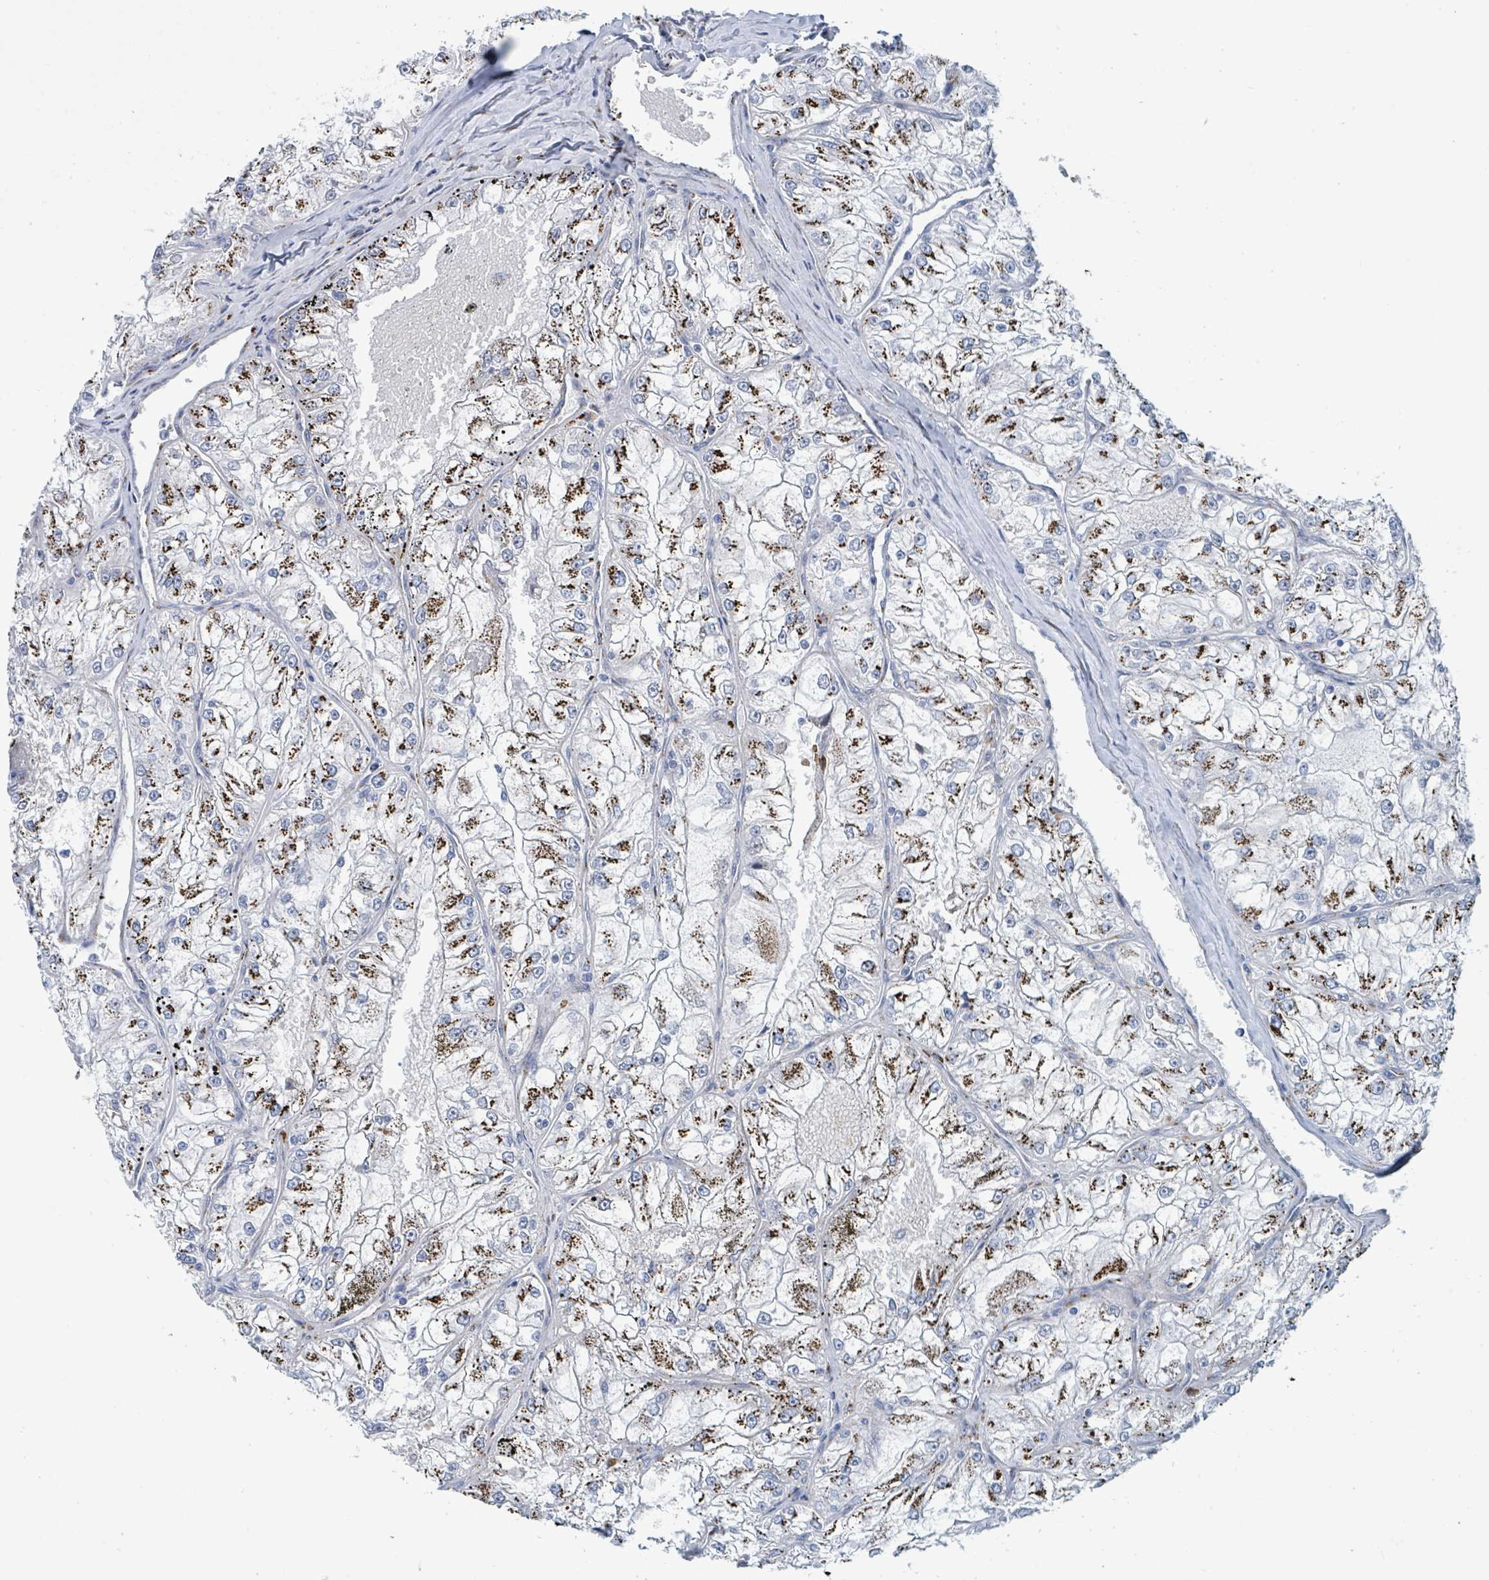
{"staining": {"intensity": "strong", "quantity": "25%-75%", "location": "cytoplasmic/membranous"}, "tissue": "renal cancer", "cell_type": "Tumor cells", "image_type": "cancer", "snomed": [{"axis": "morphology", "description": "Adenocarcinoma, NOS"}, {"axis": "topography", "description": "Kidney"}], "caption": "Renal cancer (adenocarcinoma) stained for a protein exhibits strong cytoplasmic/membranous positivity in tumor cells. The protein of interest is shown in brown color, while the nuclei are stained blue.", "gene": "DCAF5", "patient": {"sex": "female", "age": 72}}